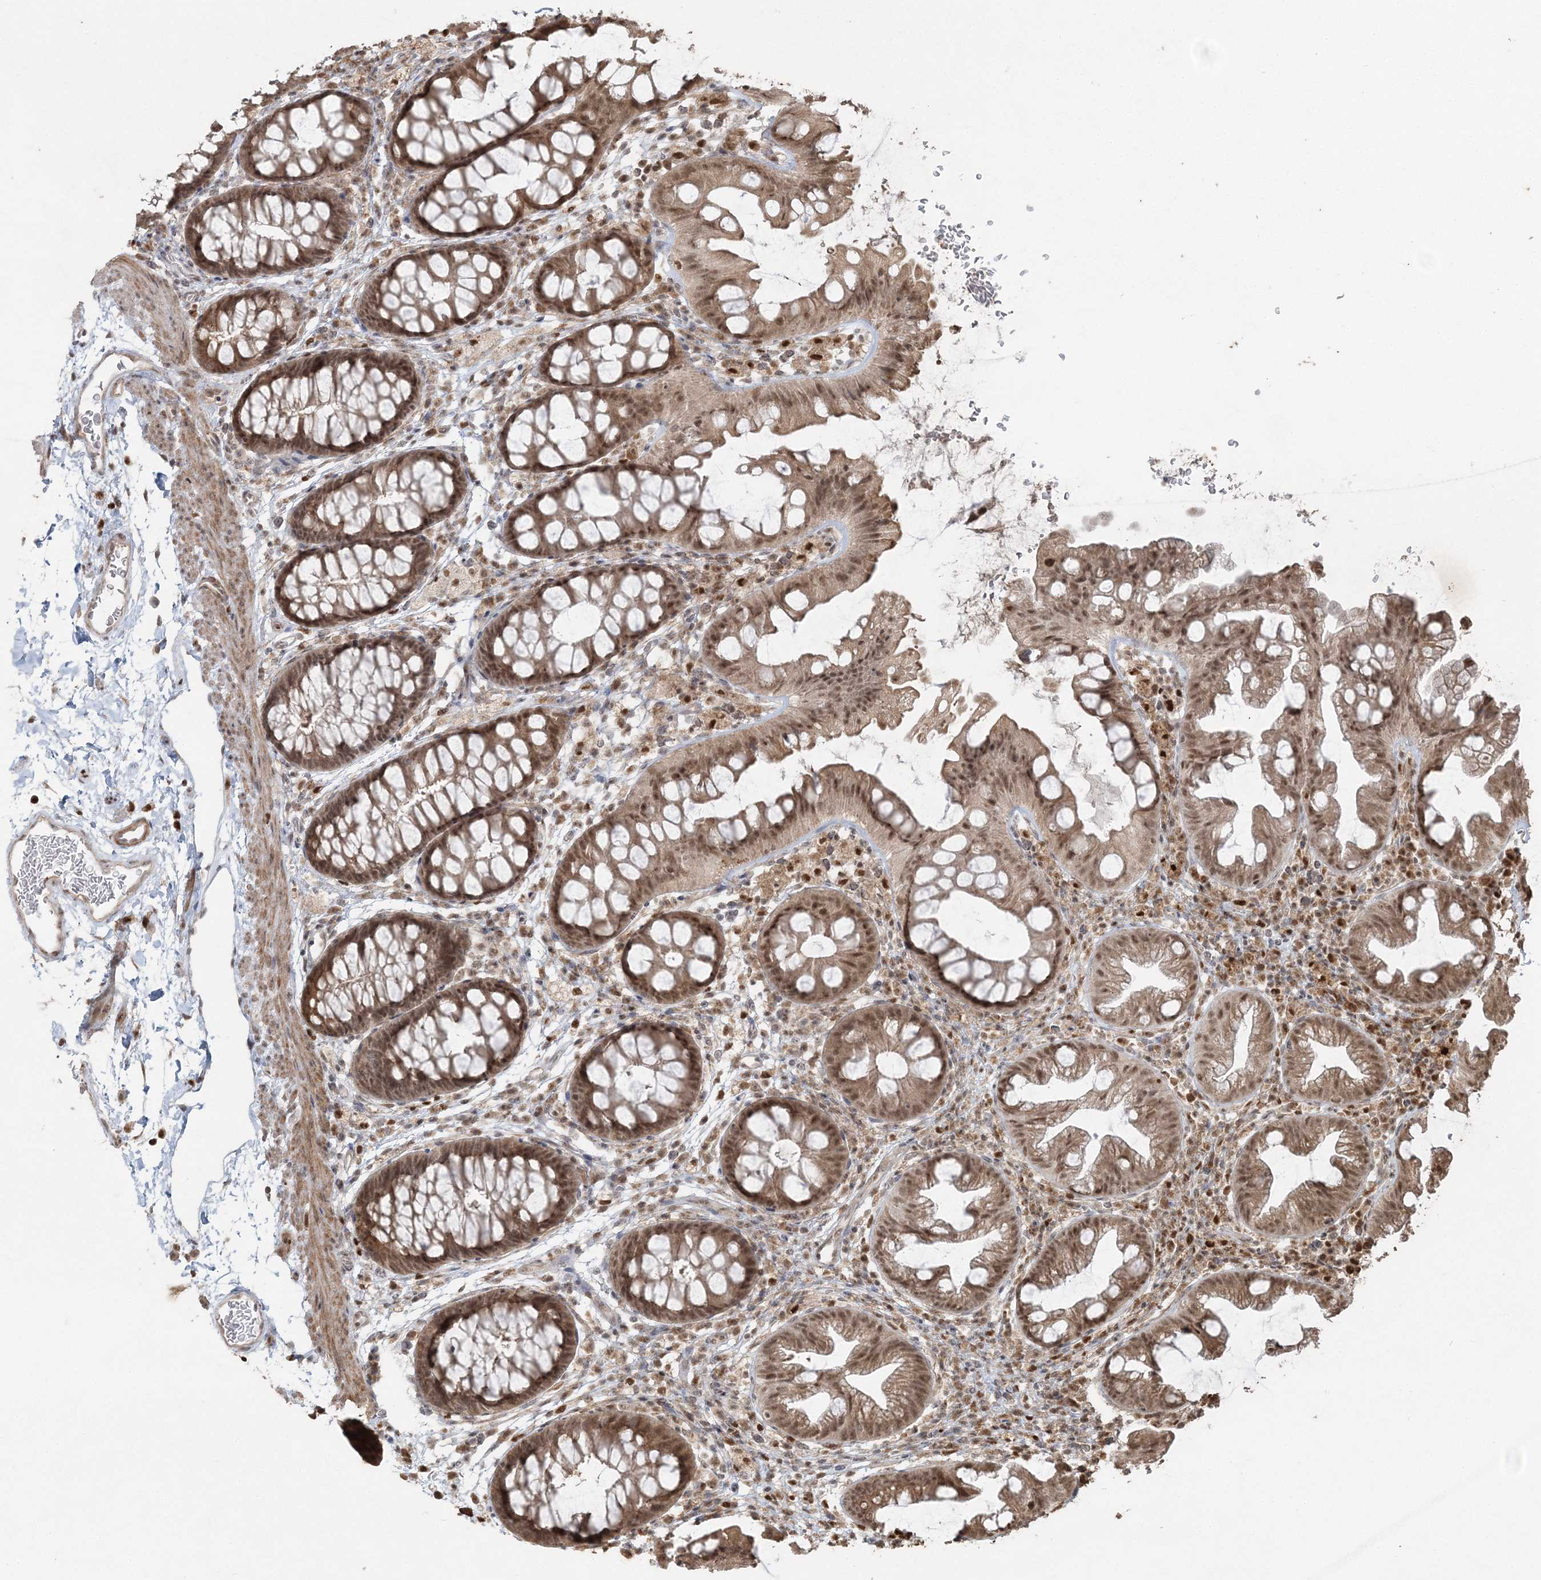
{"staining": {"intensity": "moderate", "quantity": ">75%", "location": "cytoplasmic/membranous"}, "tissue": "colon", "cell_type": "Endothelial cells", "image_type": "normal", "snomed": [{"axis": "morphology", "description": "Normal tissue, NOS"}, {"axis": "topography", "description": "Colon"}], "caption": "DAB (3,3'-diaminobenzidine) immunohistochemical staining of normal human colon reveals moderate cytoplasmic/membranous protein staining in about >75% of endothelial cells.", "gene": "SLU7", "patient": {"sex": "female", "age": 62}}